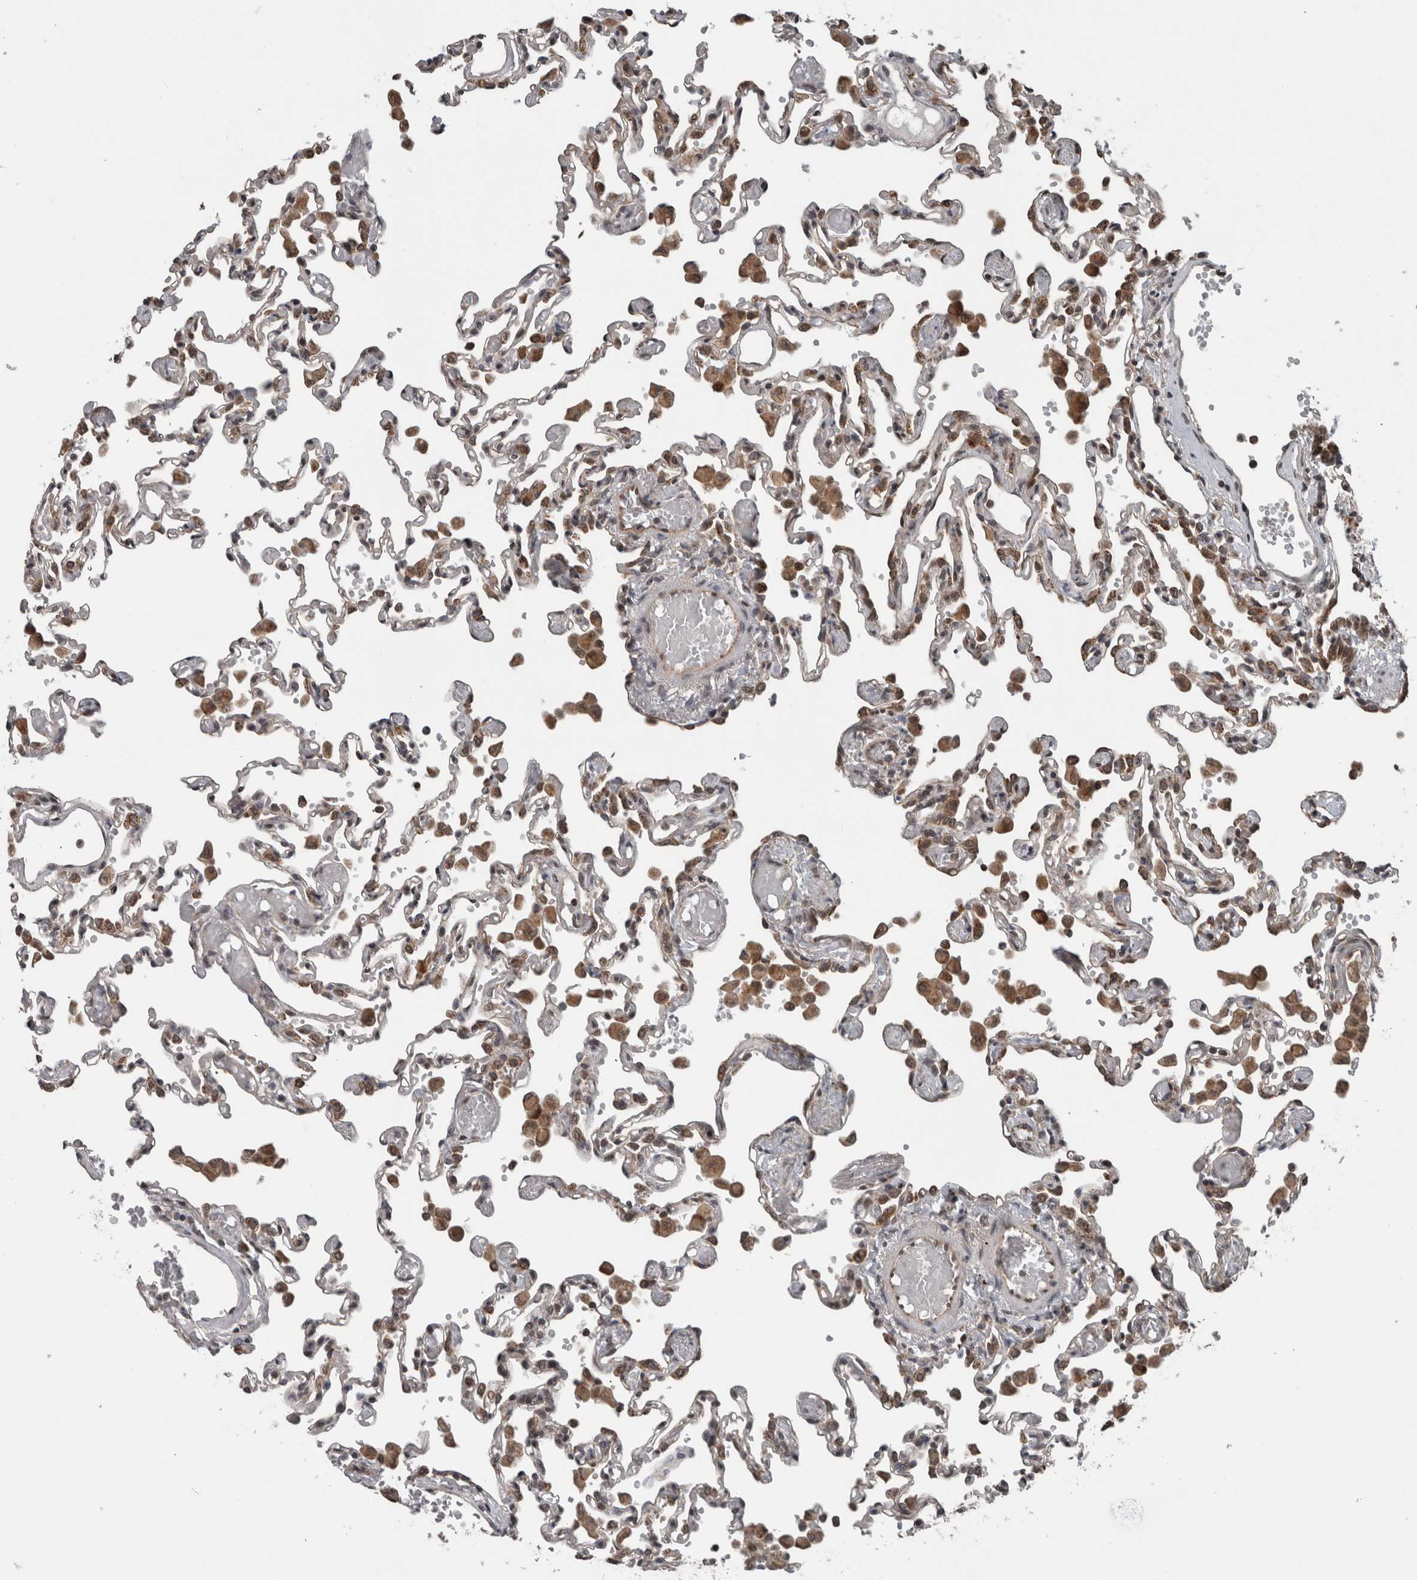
{"staining": {"intensity": "moderate", "quantity": ">75%", "location": "cytoplasmic/membranous"}, "tissue": "lung", "cell_type": "Alveolar cells", "image_type": "normal", "snomed": [{"axis": "morphology", "description": "Normal tissue, NOS"}, {"axis": "topography", "description": "Bronchus"}, {"axis": "topography", "description": "Lung"}], "caption": "Immunohistochemical staining of unremarkable lung reveals >75% levels of moderate cytoplasmic/membranous protein positivity in about >75% of alveolar cells. The protein is stained brown, and the nuclei are stained in blue (DAB (3,3'-diaminobenzidine) IHC with brightfield microscopy, high magnification).", "gene": "ENY2", "patient": {"sex": "female", "age": 49}}